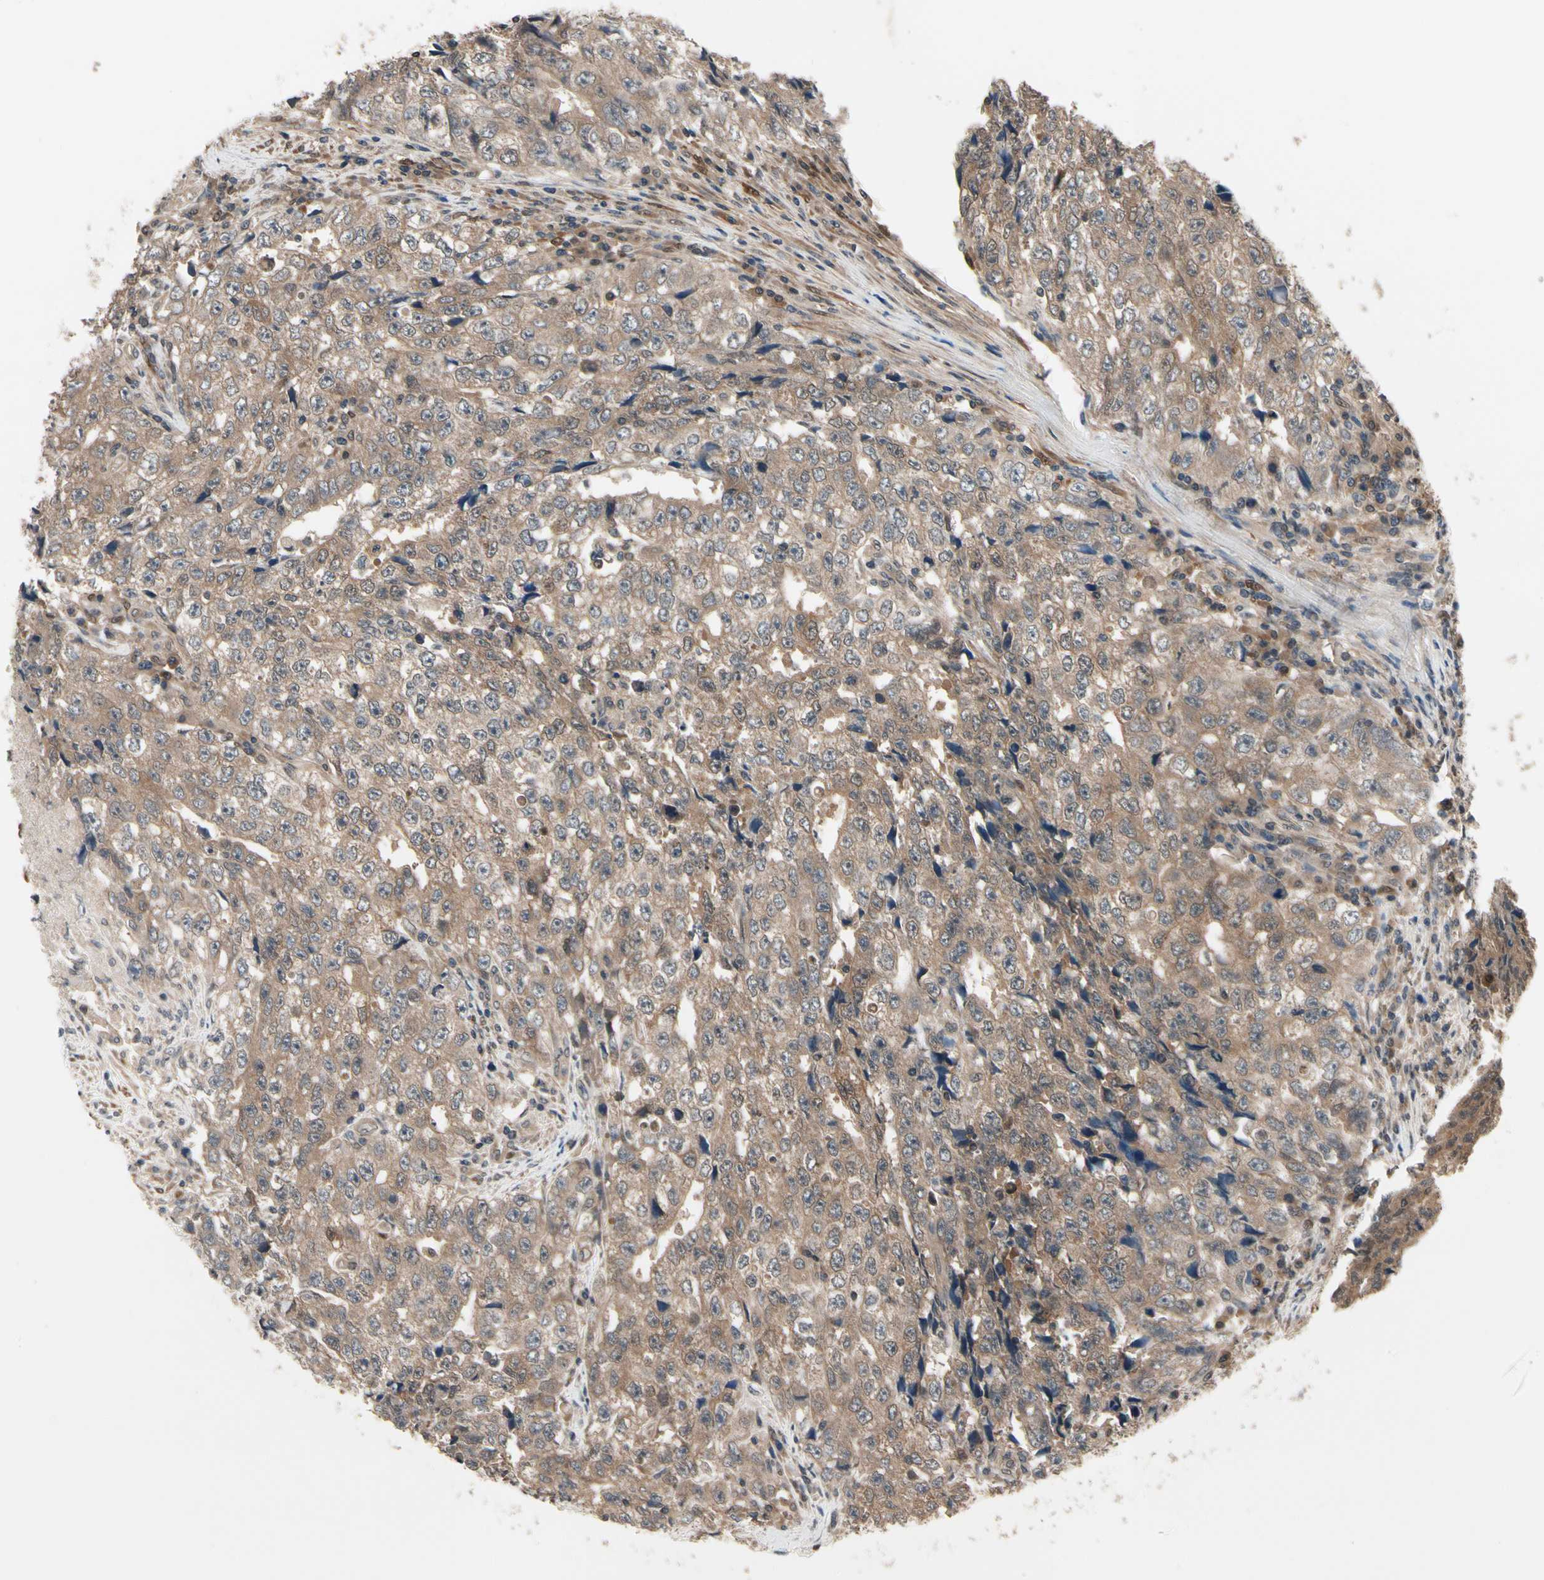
{"staining": {"intensity": "moderate", "quantity": ">75%", "location": "cytoplasmic/membranous"}, "tissue": "testis cancer", "cell_type": "Tumor cells", "image_type": "cancer", "snomed": [{"axis": "morphology", "description": "Necrosis, NOS"}, {"axis": "morphology", "description": "Carcinoma, Embryonal, NOS"}, {"axis": "topography", "description": "Testis"}], "caption": "Tumor cells reveal medium levels of moderate cytoplasmic/membranous expression in about >75% of cells in human testis embryonal carcinoma. The staining is performed using DAB brown chromogen to label protein expression. The nuclei are counter-stained blue using hematoxylin.", "gene": "PRDX6", "patient": {"sex": "male", "age": 19}}